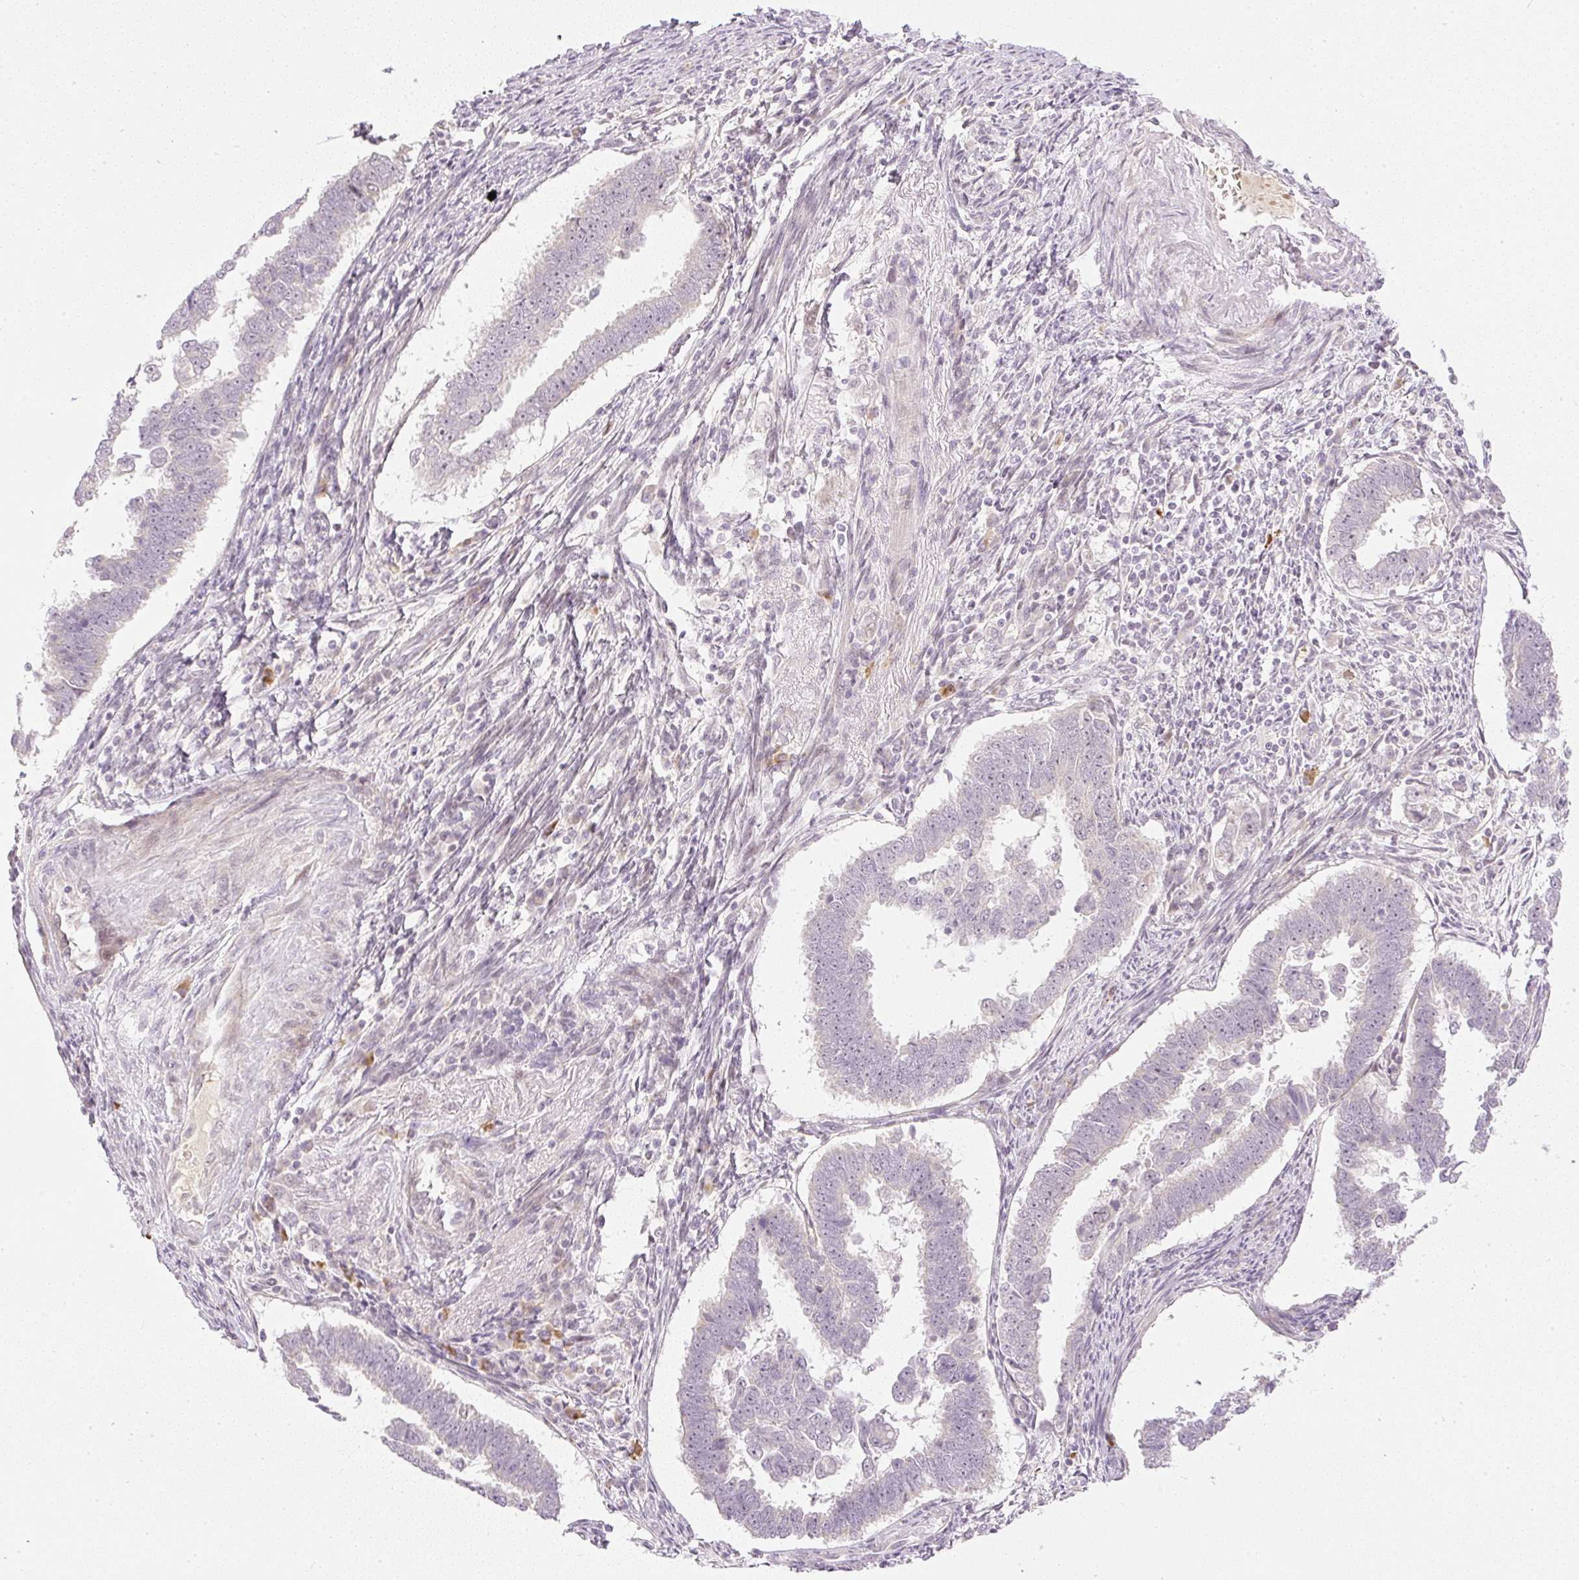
{"staining": {"intensity": "weak", "quantity": "25%-75%", "location": "nuclear"}, "tissue": "endometrial cancer", "cell_type": "Tumor cells", "image_type": "cancer", "snomed": [{"axis": "morphology", "description": "Adenocarcinoma, NOS"}, {"axis": "topography", "description": "Endometrium"}], "caption": "The histopathology image reveals a brown stain indicating the presence of a protein in the nuclear of tumor cells in adenocarcinoma (endometrial). (Brightfield microscopy of DAB IHC at high magnification).", "gene": "AAR2", "patient": {"sex": "female", "age": 75}}